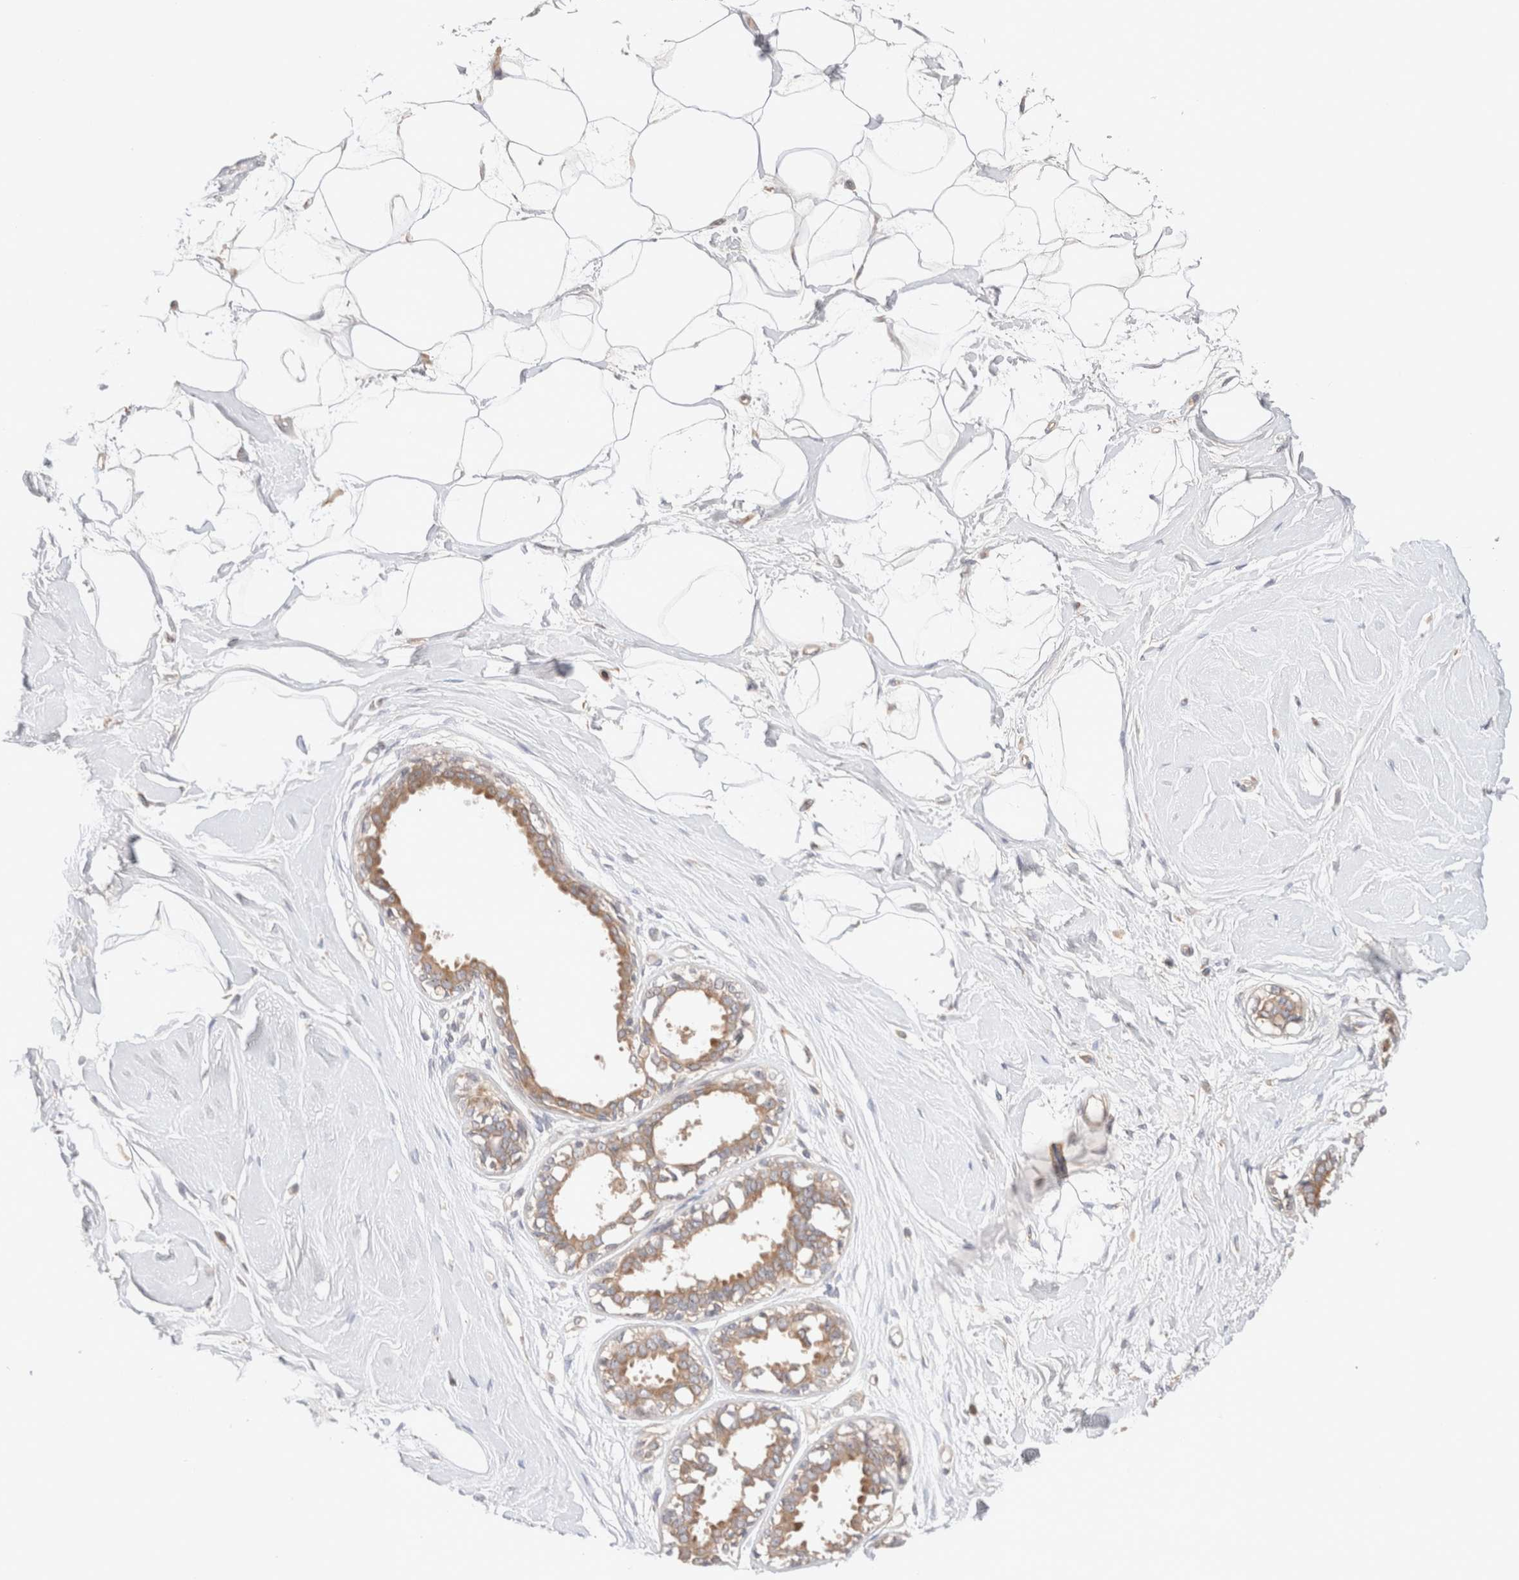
{"staining": {"intensity": "negative", "quantity": "none", "location": "none"}, "tissue": "breast", "cell_type": "Adipocytes", "image_type": "normal", "snomed": [{"axis": "morphology", "description": "Normal tissue, NOS"}, {"axis": "topography", "description": "Breast"}], "caption": "Micrograph shows no protein expression in adipocytes of unremarkable breast. (DAB (3,3'-diaminobenzidine) immunohistochemistry, high magnification).", "gene": "SIKE1", "patient": {"sex": "female", "age": 45}}